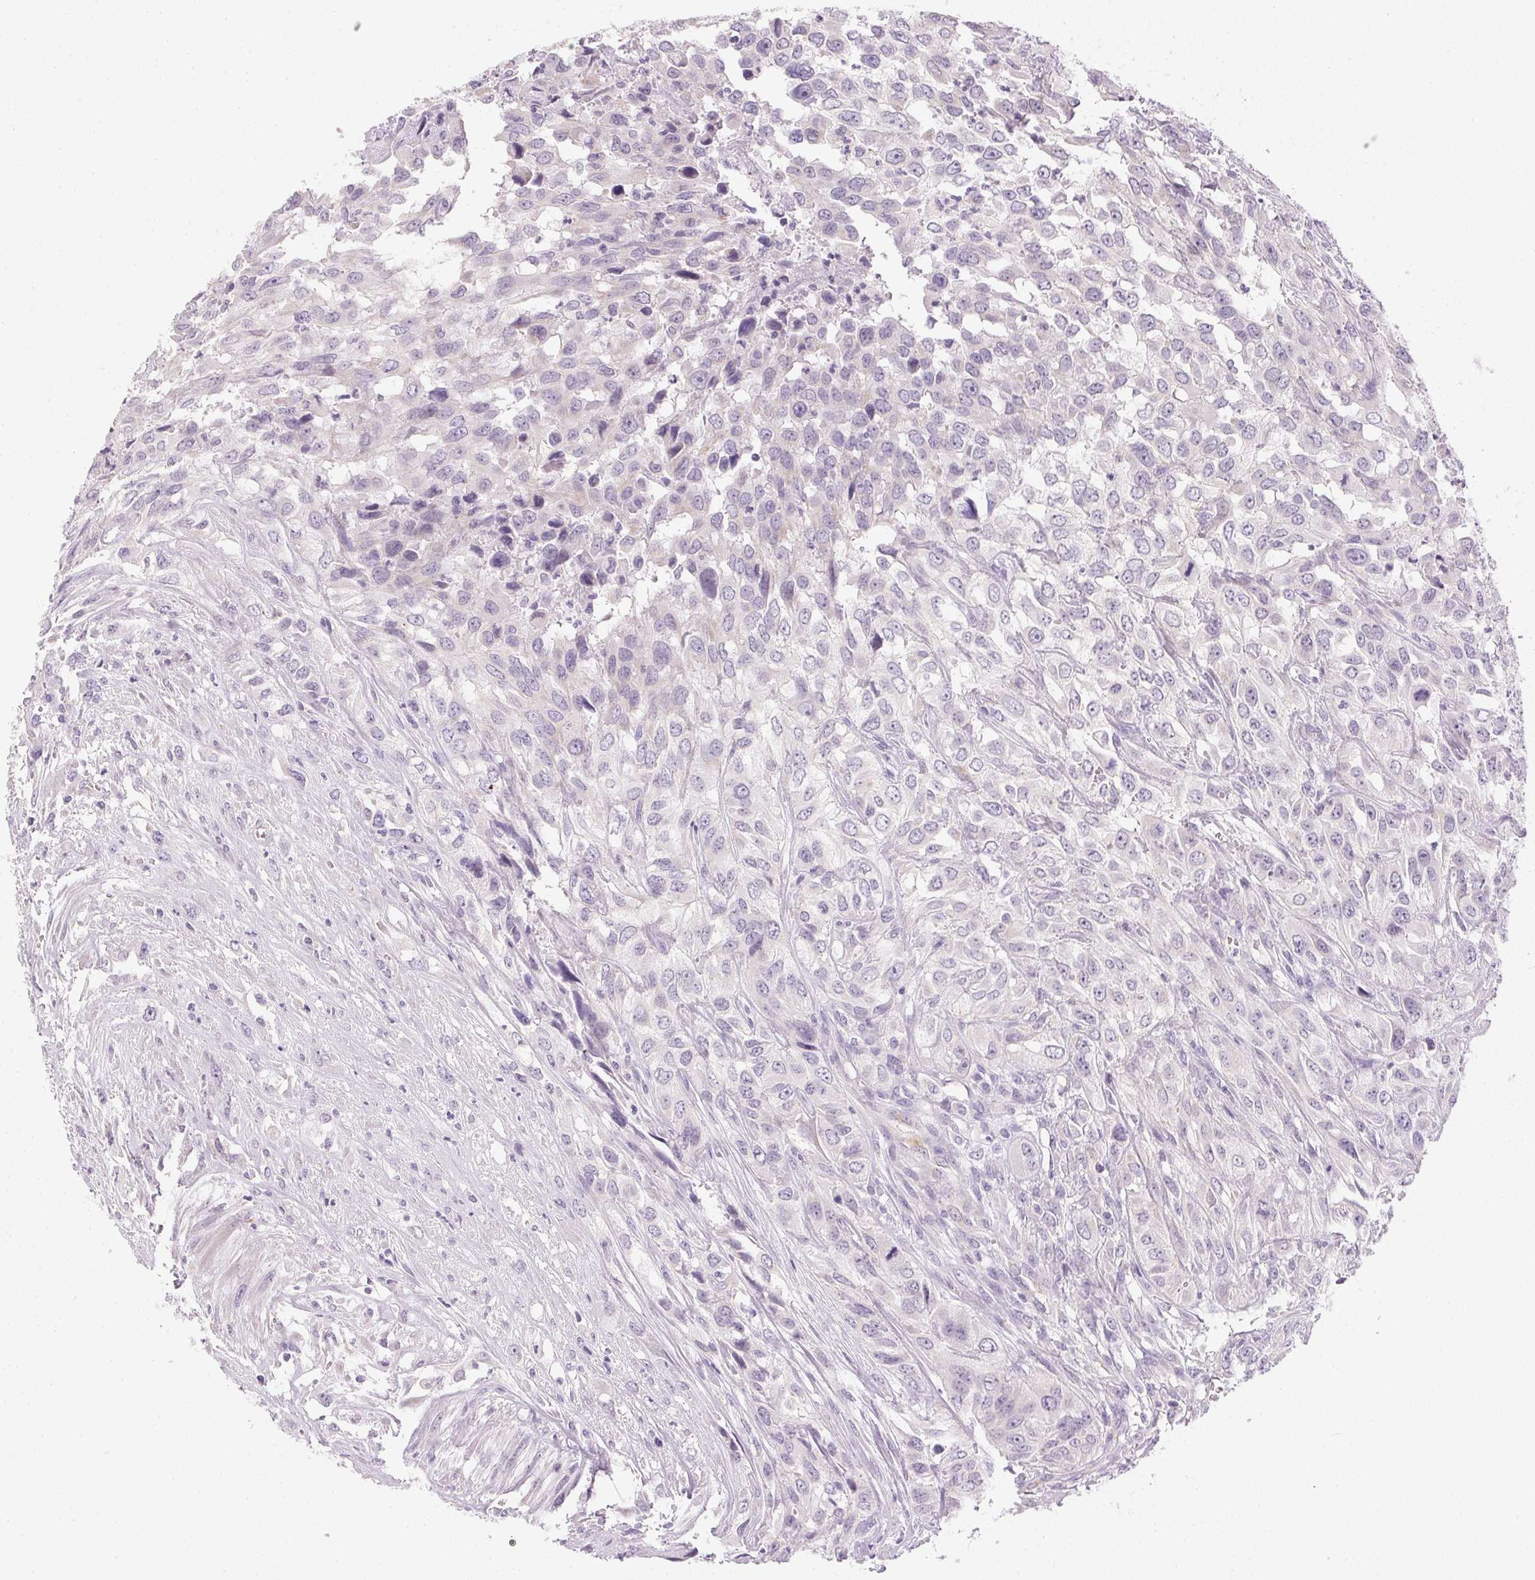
{"staining": {"intensity": "negative", "quantity": "none", "location": "none"}, "tissue": "urothelial cancer", "cell_type": "Tumor cells", "image_type": "cancer", "snomed": [{"axis": "morphology", "description": "Urothelial carcinoma, High grade"}, {"axis": "topography", "description": "Urinary bladder"}], "caption": "IHC histopathology image of human high-grade urothelial carcinoma stained for a protein (brown), which displays no positivity in tumor cells. (DAB (3,3'-diaminobenzidine) immunohistochemistry (IHC), high magnification).", "gene": "SMYD1", "patient": {"sex": "male", "age": 67}}